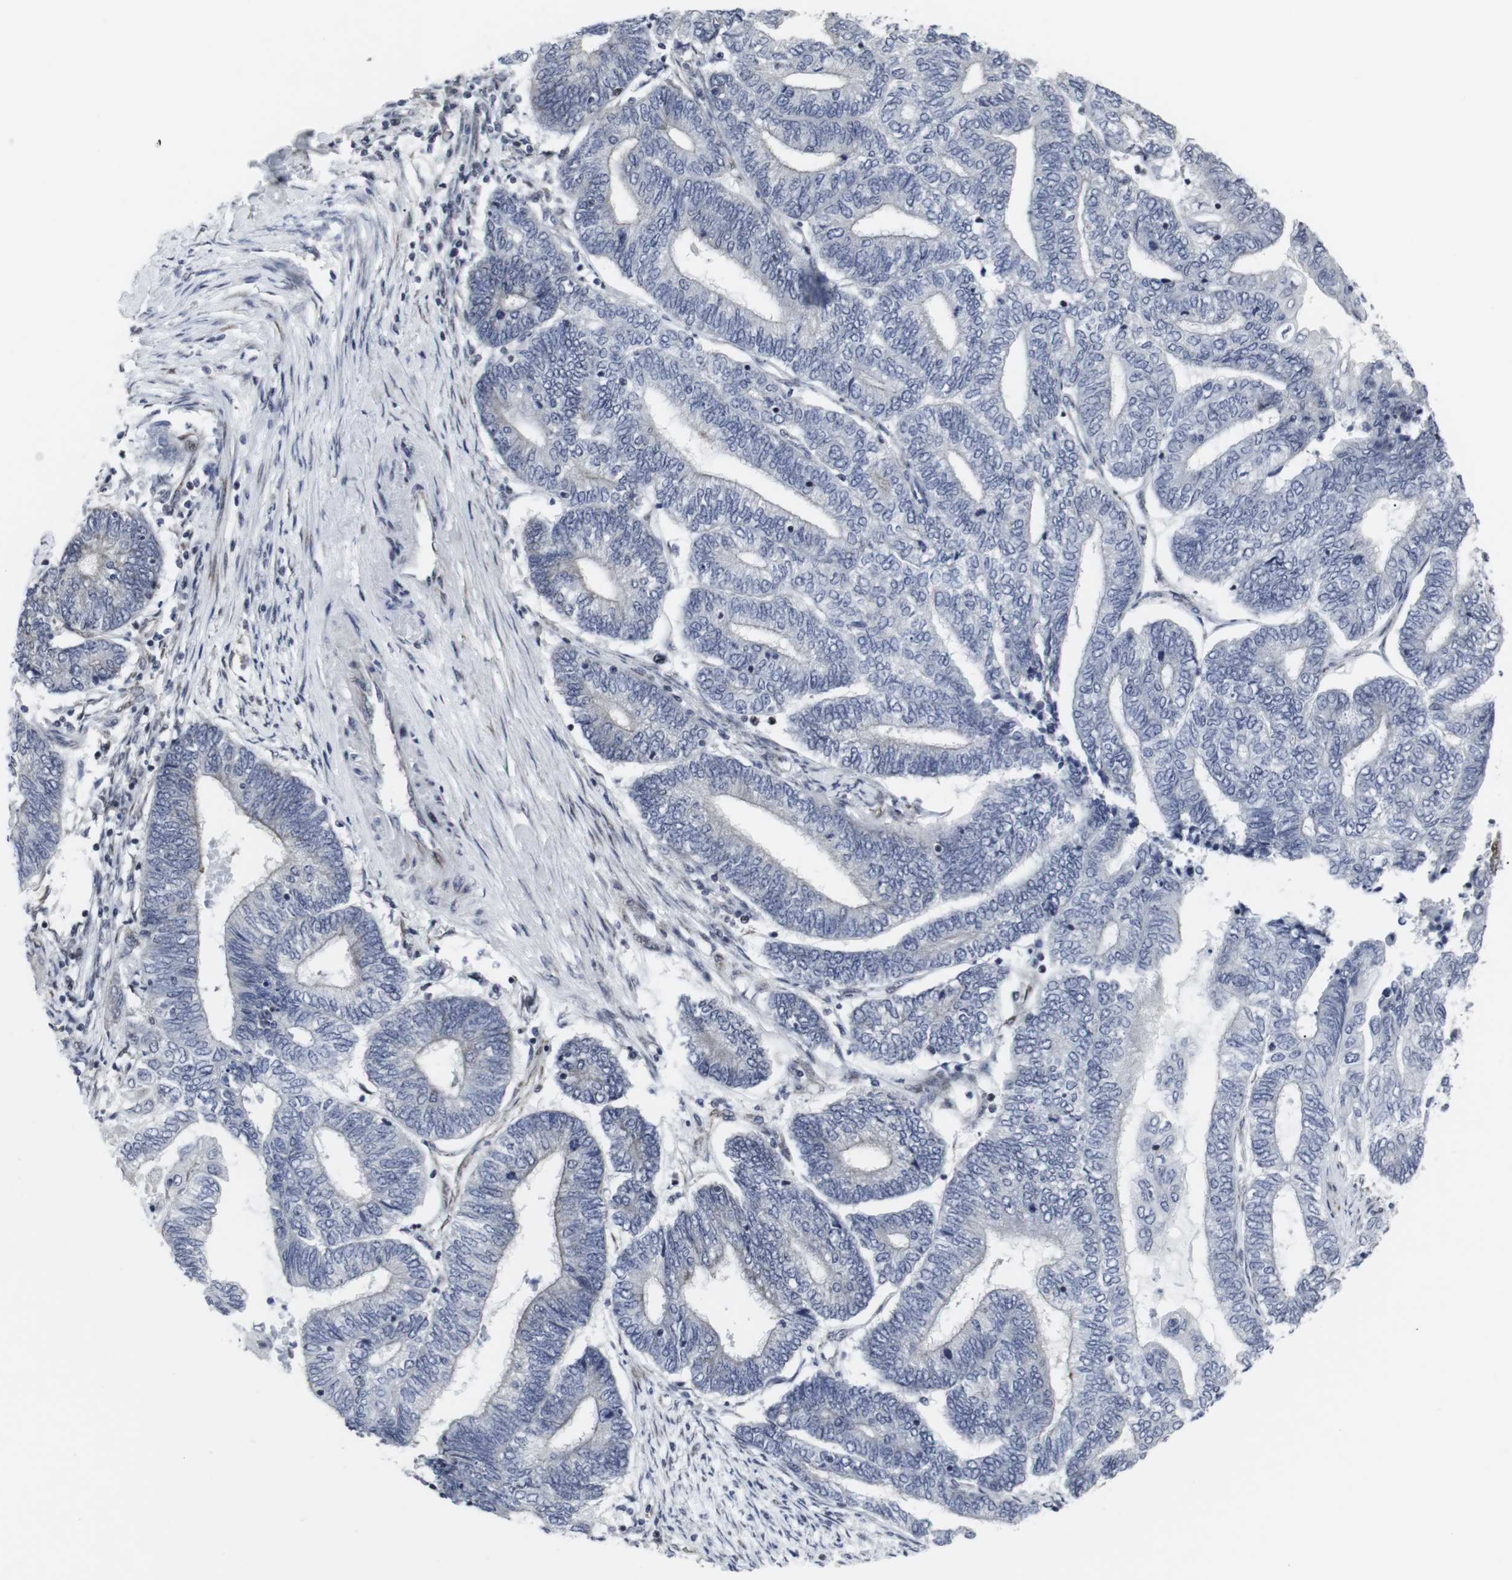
{"staining": {"intensity": "negative", "quantity": "none", "location": "none"}, "tissue": "endometrial cancer", "cell_type": "Tumor cells", "image_type": "cancer", "snomed": [{"axis": "morphology", "description": "Adenocarcinoma, NOS"}, {"axis": "topography", "description": "Uterus"}, {"axis": "topography", "description": "Endometrium"}], "caption": "High magnification brightfield microscopy of adenocarcinoma (endometrial) stained with DAB (3,3'-diaminobenzidine) (brown) and counterstained with hematoxylin (blue): tumor cells show no significant staining. (DAB immunohistochemistry (IHC), high magnification).", "gene": "MLH1", "patient": {"sex": "female", "age": 70}}